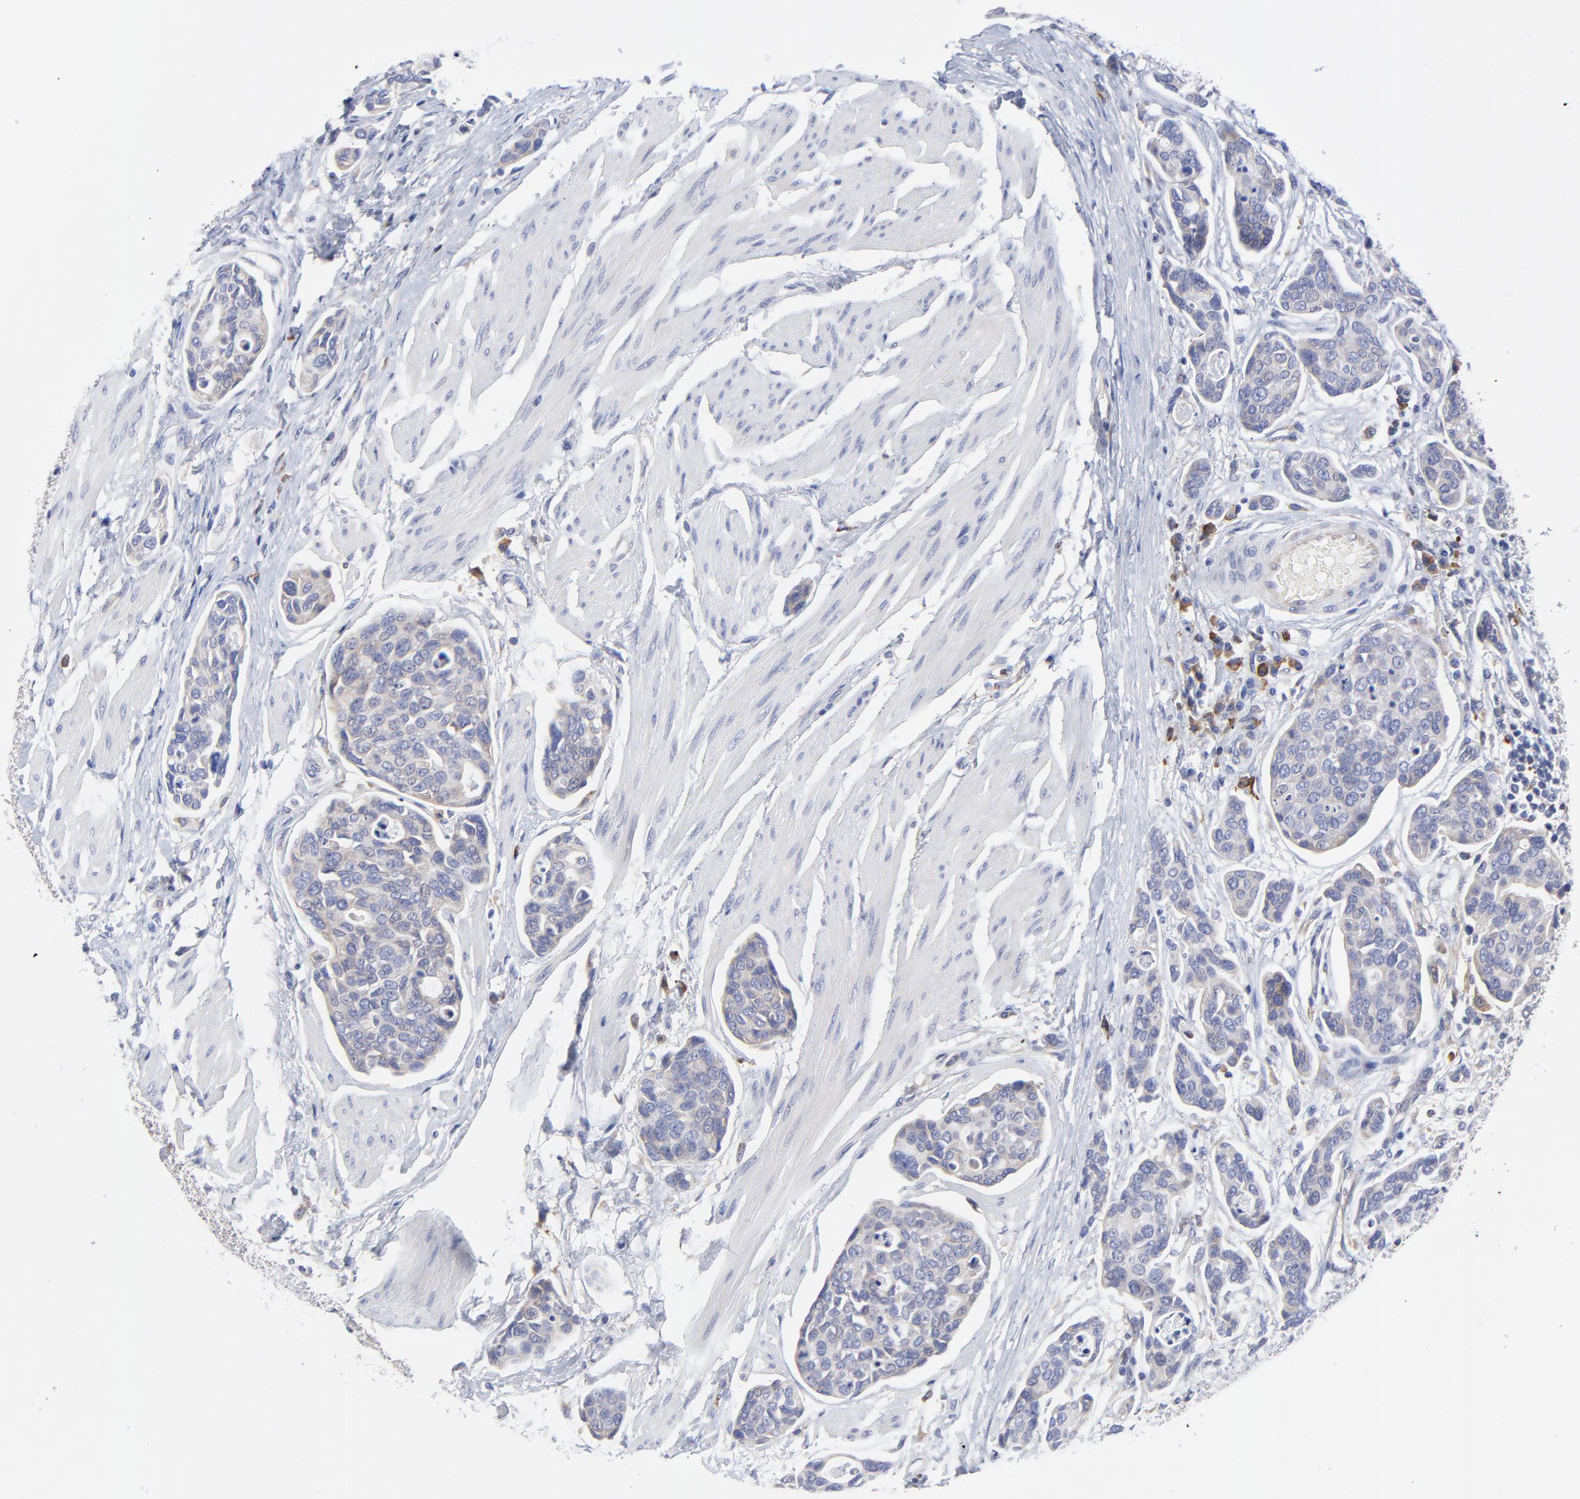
{"staining": {"intensity": "weak", "quantity": "<25%", "location": "cytoplasmic/membranous"}, "tissue": "urothelial cancer", "cell_type": "Tumor cells", "image_type": "cancer", "snomed": [{"axis": "morphology", "description": "Urothelial carcinoma, High grade"}, {"axis": "topography", "description": "Urinary bladder"}], "caption": "Tumor cells are negative for brown protein staining in high-grade urothelial carcinoma.", "gene": "MOSPD2", "patient": {"sex": "male", "age": 78}}